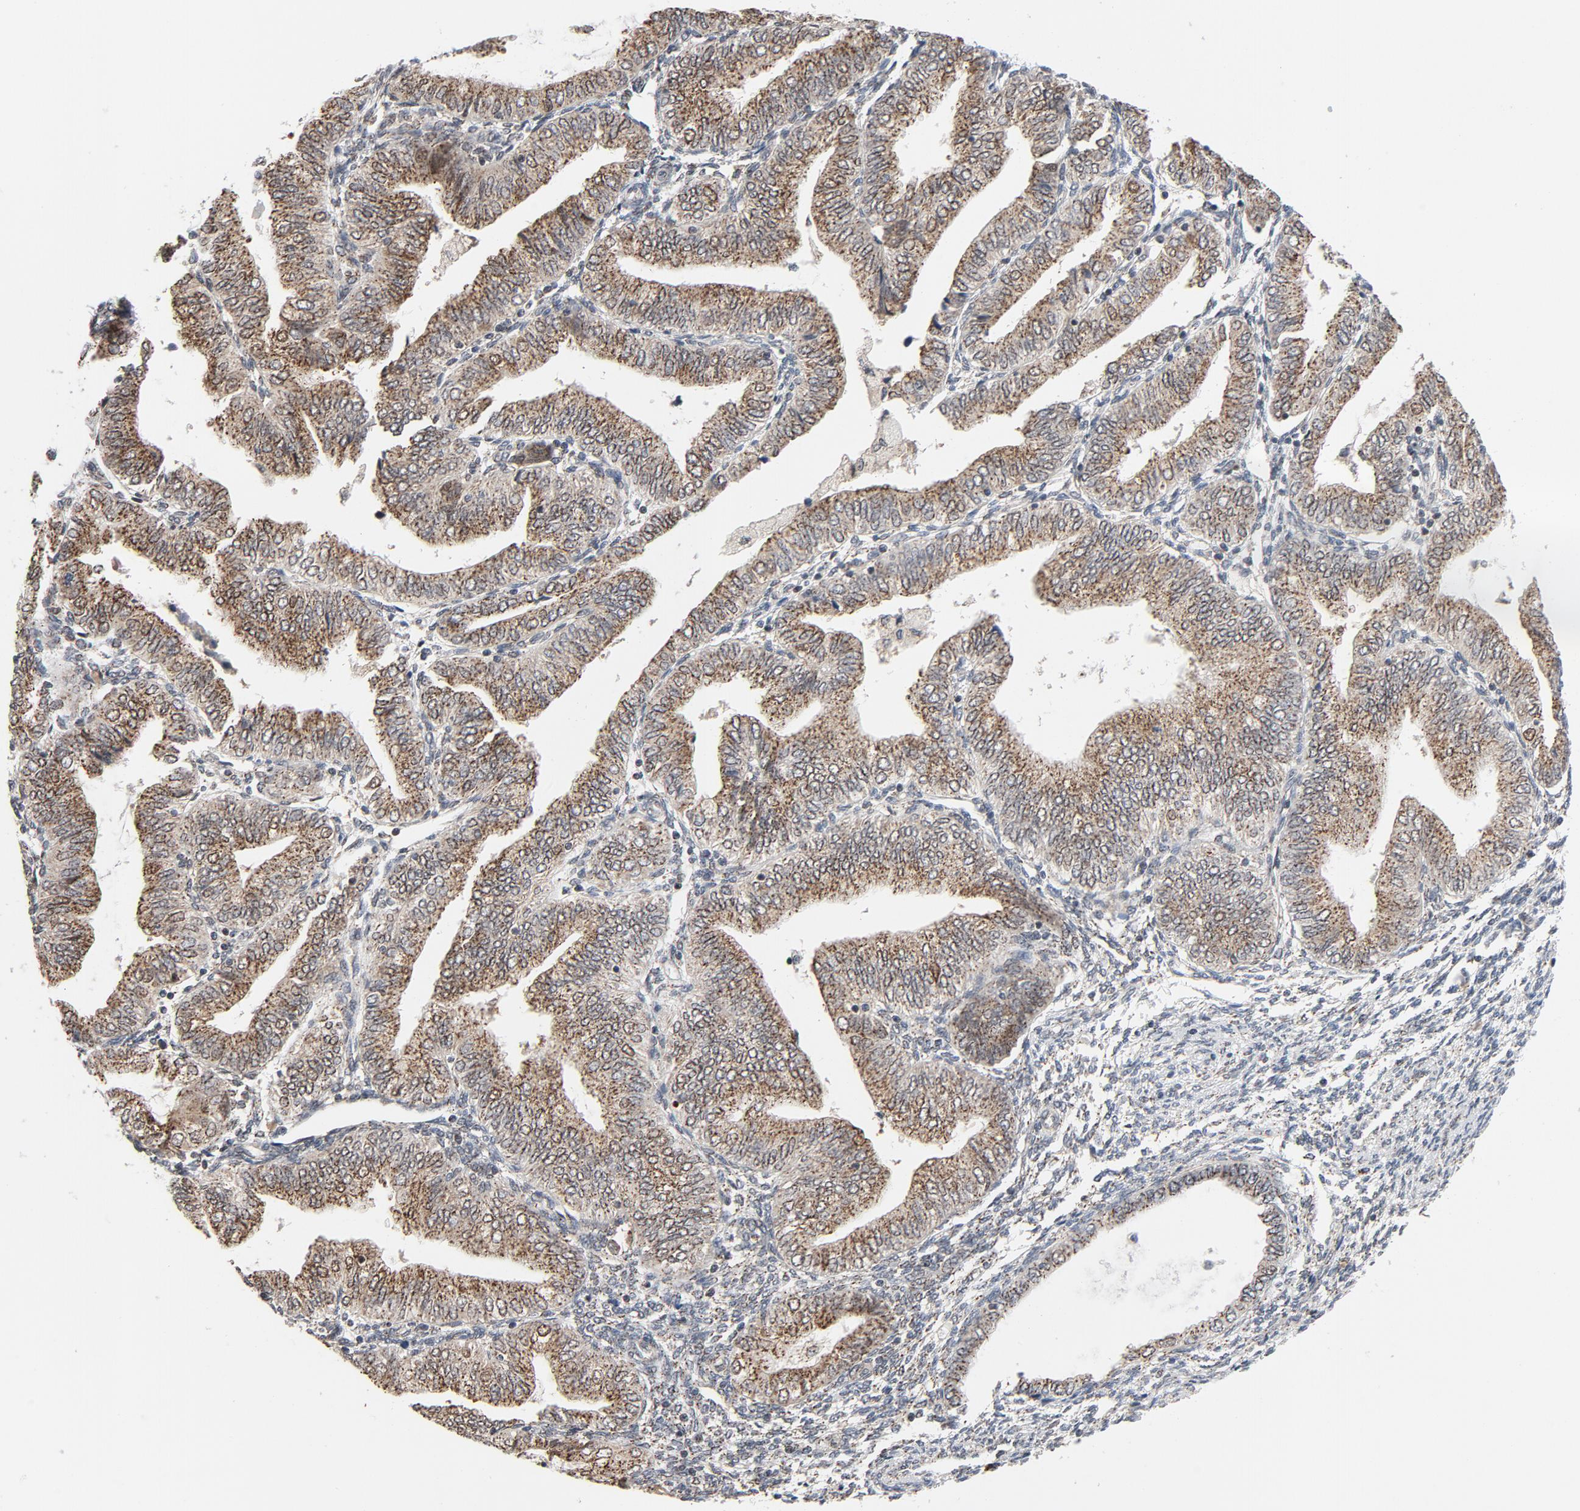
{"staining": {"intensity": "moderate", "quantity": ">75%", "location": "cytoplasmic/membranous"}, "tissue": "endometrial cancer", "cell_type": "Tumor cells", "image_type": "cancer", "snomed": [{"axis": "morphology", "description": "Adenocarcinoma, NOS"}, {"axis": "topography", "description": "Endometrium"}], "caption": "Endometrial cancer stained with DAB (3,3'-diaminobenzidine) IHC displays medium levels of moderate cytoplasmic/membranous staining in about >75% of tumor cells.", "gene": "RPL12", "patient": {"sex": "female", "age": 51}}